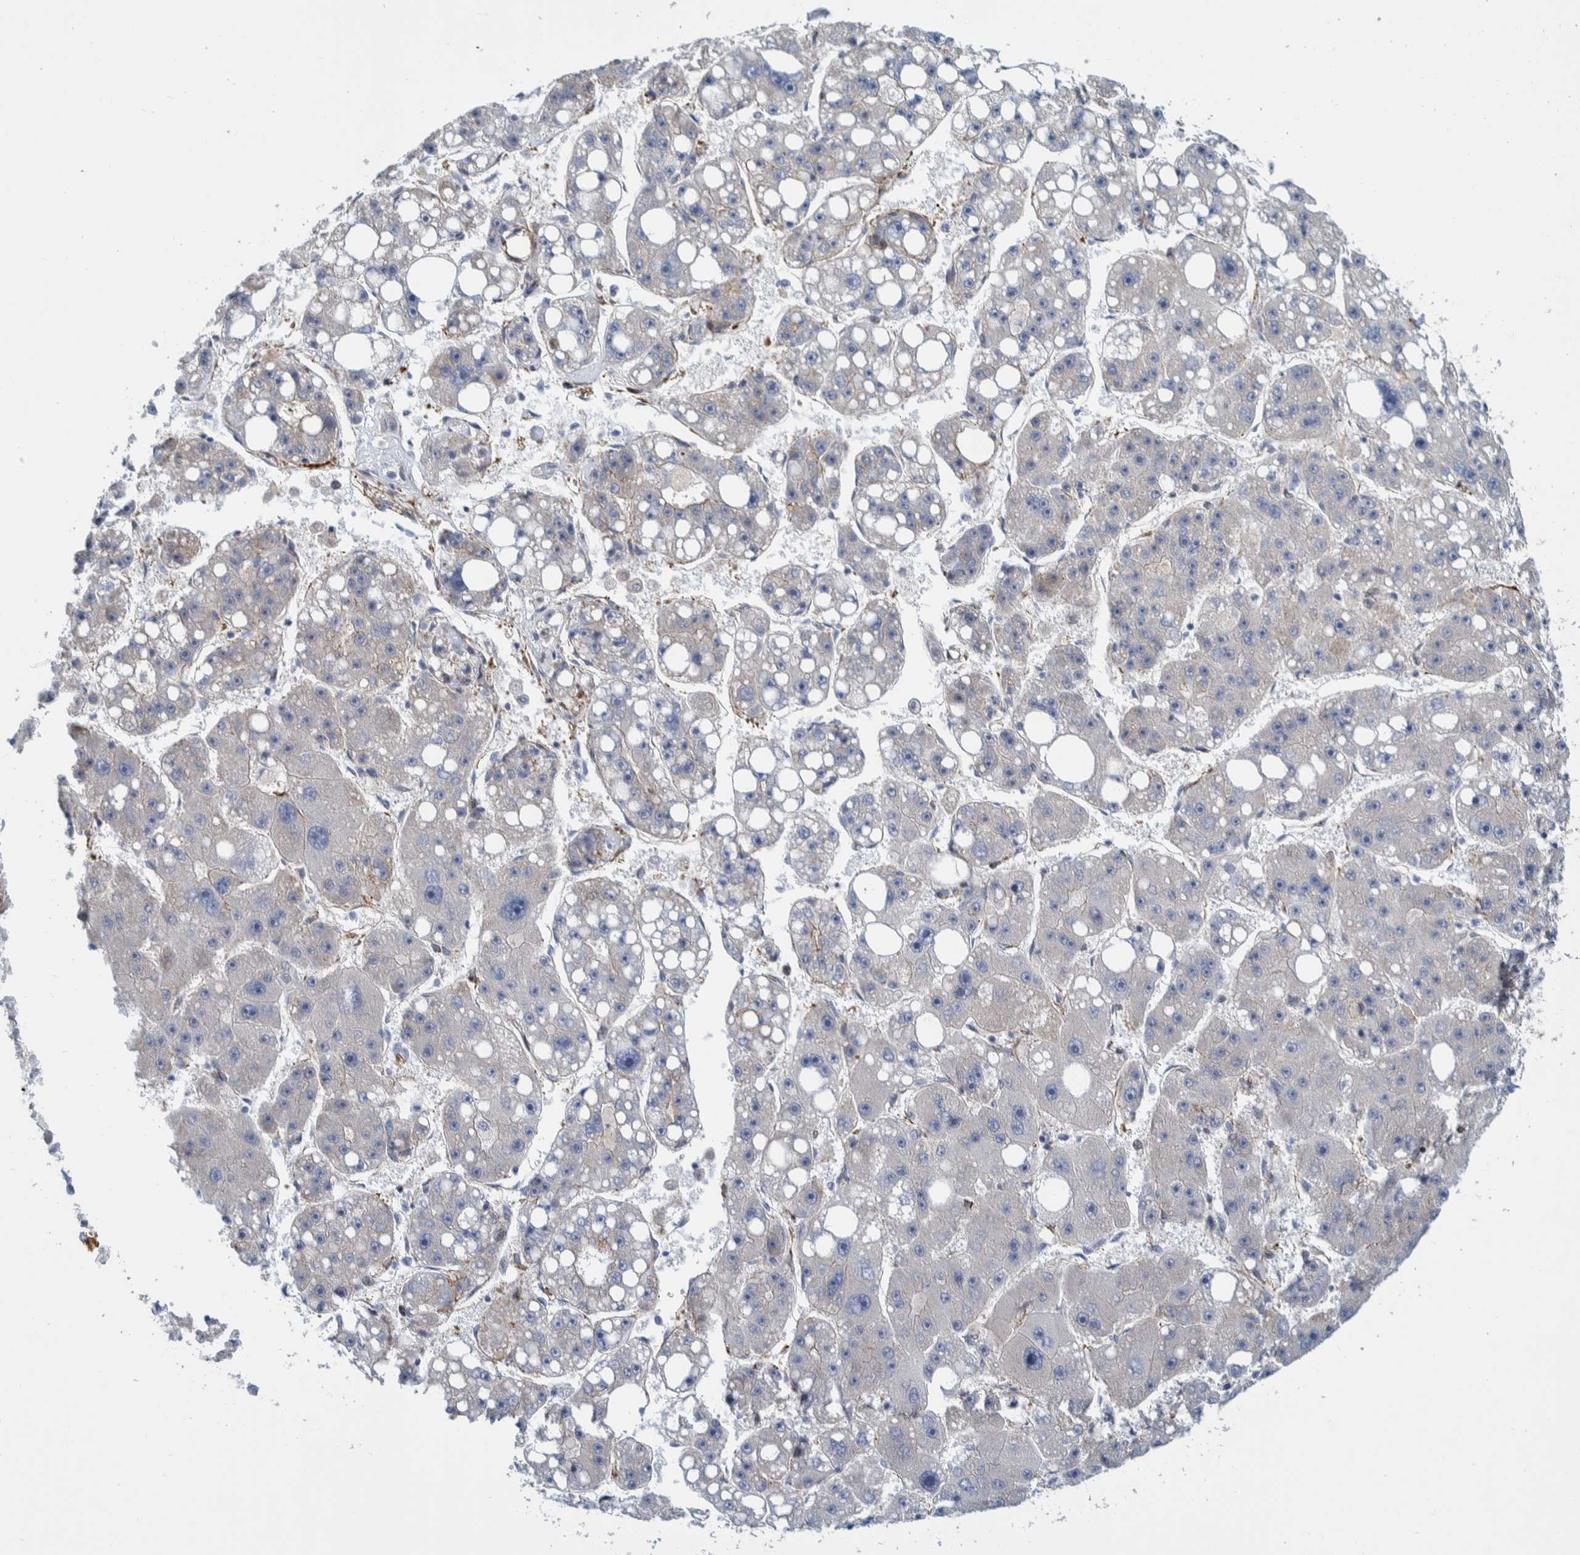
{"staining": {"intensity": "negative", "quantity": "none", "location": "none"}, "tissue": "liver cancer", "cell_type": "Tumor cells", "image_type": "cancer", "snomed": [{"axis": "morphology", "description": "Carcinoma, Hepatocellular, NOS"}, {"axis": "topography", "description": "Liver"}], "caption": "Liver cancer was stained to show a protein in brown. There is no significant expression in tumor cells.", "gene": "CCDC57", "patient": {"sex": "female", "age": 61}}